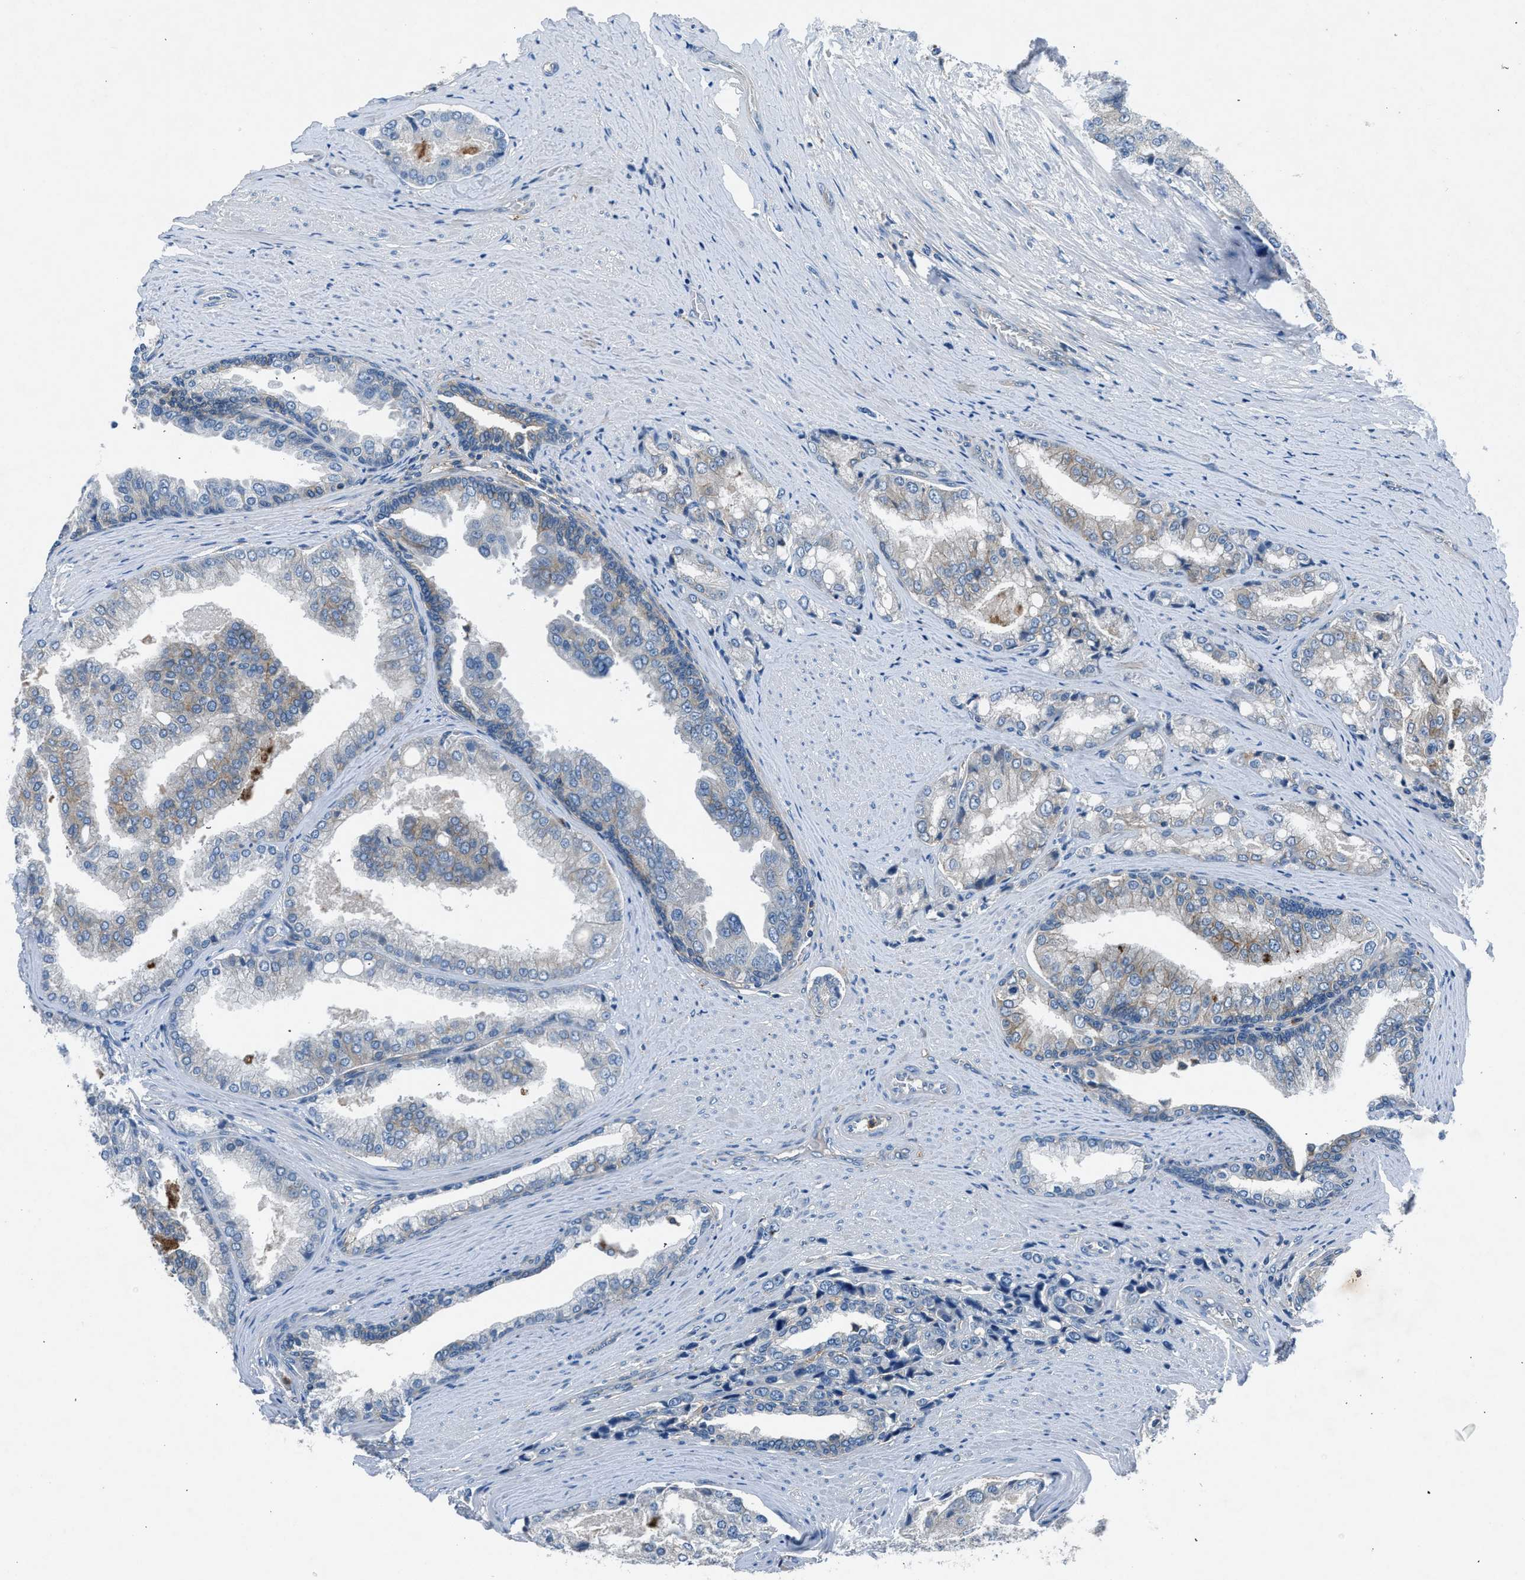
{"staining": {"intensity": "negative", "quantity": "none", "location": "none"}, "tissue": "prostate cancer", "cell_type": "Tumor cells", "image_type": "cancer", "snomed": [{"axis": "morphology", "description": "Adenocarcinoma, High grade"}, {"axis": "topography", "description": "Prostate"}], "caption": "High power microscopy histopathology image of an immunohistochemistry (IHC) micrograph of prostate cancer, revealing no significant staining in tumor cells.", "gene": "BMP1", "patient": {"sex": "male", "age": 50}}